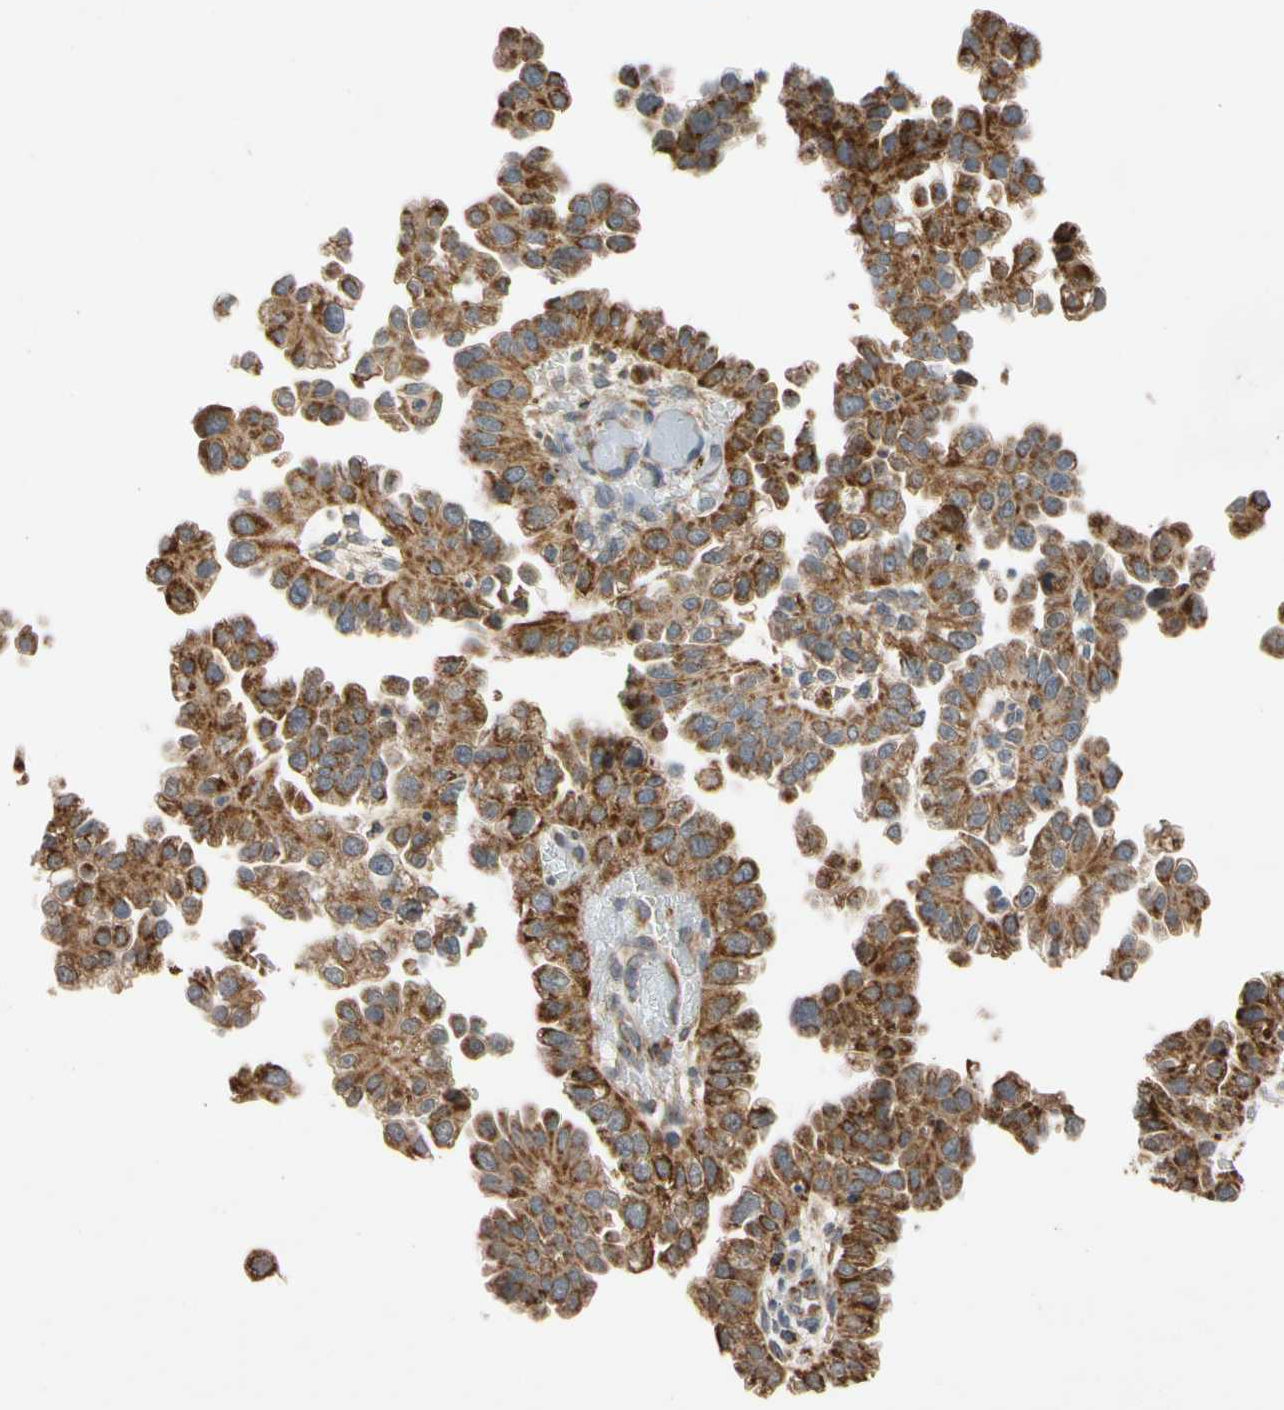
{"staining": {"intensity": "strong", "quantity": ">75%", "location": "cytoplasmic/membranous"}, "tissue": "endometrial cancer", "cell_type": "Tumor cells", "image_type": "cancer", "snomed": [{"axis": "morphology", "description": "Adenocarcinoma, NOS"}, {"axis": "topography", "description": "Endometrium"}], "caption": "Tumor cells exhibit high levels of strong cytoplasmic/membranous staining in approximately >75% of cells in endometrial cancer.", "gene": "GPD2", "patient": {"sex": "female", "age": 85}}